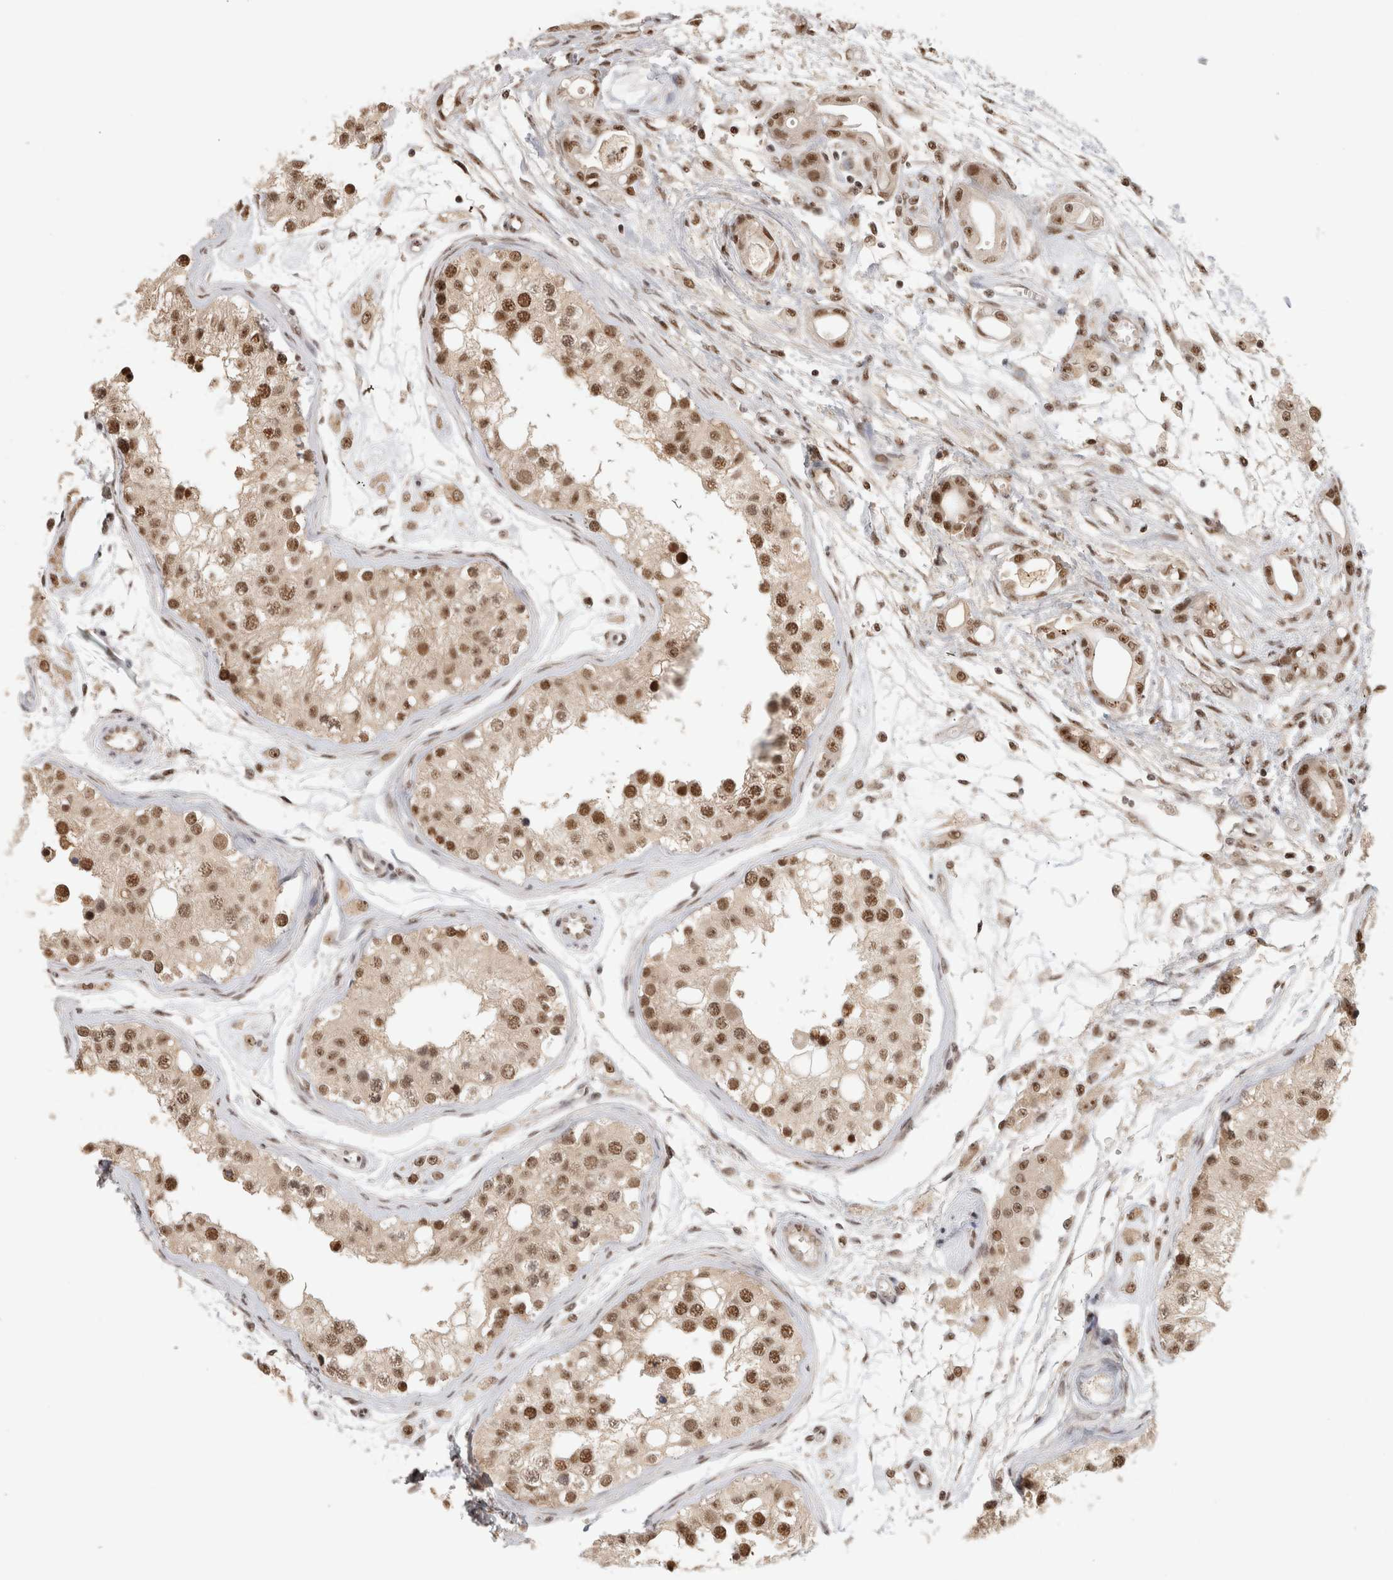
{"staining": {"intensity": "strong", "quantity": ">75%", "location": "nuclear"}, "tissue": "testis", "cell_type": "Cells in seminiferous ducts", "image_type": "normal", "snomed": [{"axis": "morphology", "description": "Normal tissue, NOS"}, {"axis": "morphology", "description": "Adenocarcinoma, metastatic, NOS"}, {"axis": "topography", "description": "Testis"}], "caption": "IHC of benign human testis exhibits high levels of strong nuclear positivity in approximately >75% of cells in seminiferous ducts.", "gene": "EBNA1BP2", "patient": {"sex": "male", "age": 26}}